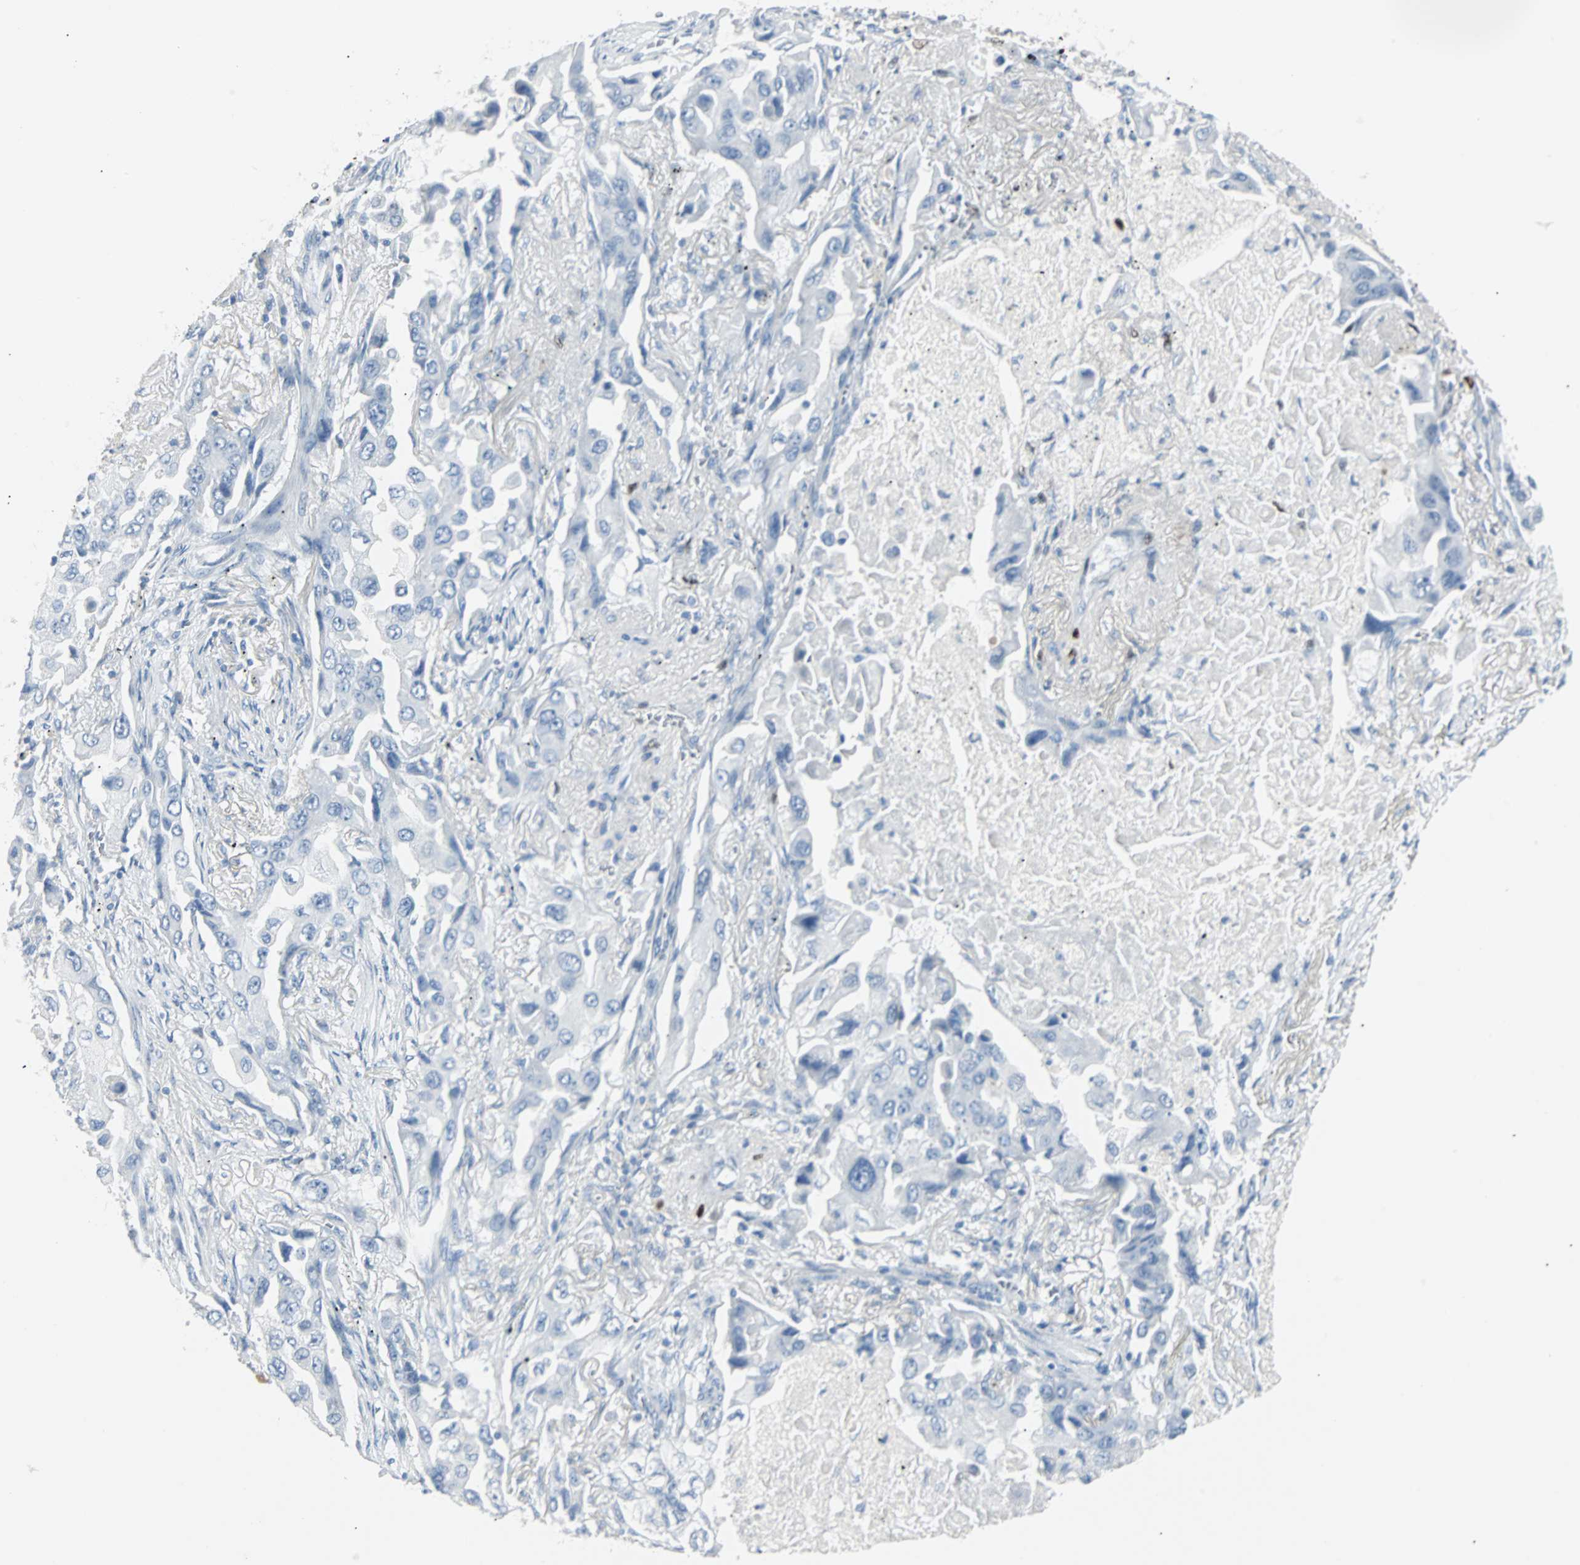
{"staining": {"intensity": "negative", "quantity": "none", "location": "none"}, "tissue": "lung cancer", "cell_type": "Tumor cells", "image_type": "cancer", "snomed": [{"axis": "morphology", "description": "Adenocarcinoma, NOS"}, {"axis": "topography", "description": "Lung"}], "caption": "High magnification brightfield microscopy of adenocarcinoma (lung) stained with DAB (3,3'-diaminobenzidine) (brown) and counterstained with hematoxylin (blue): tumor cells show no significant positivity.", "gene": "IL33", "patient": {"sex": "female", "age": 65}}